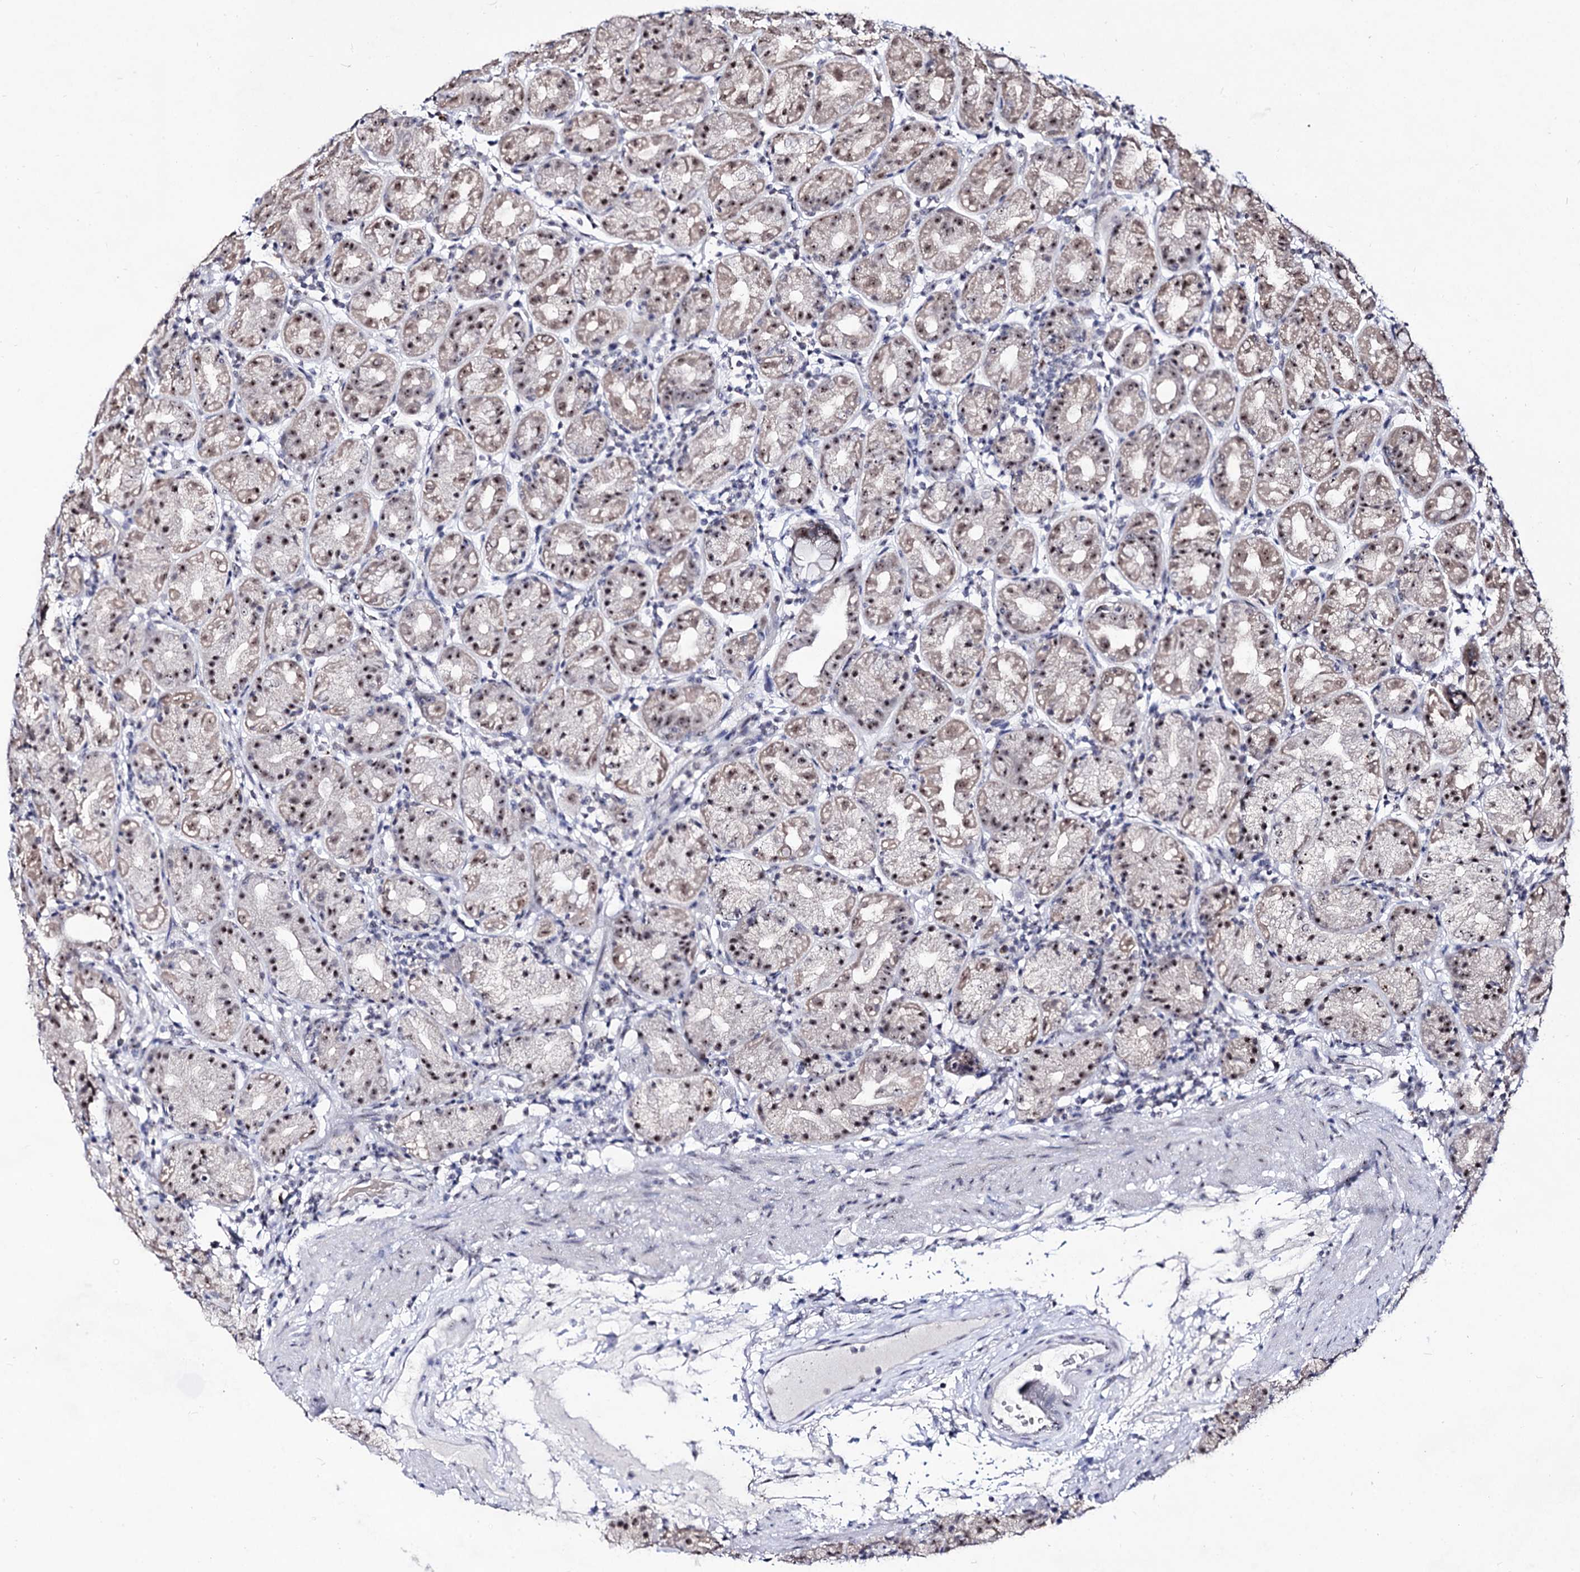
{"staining": {"intensity": "moderate", "quantity": ">75%", "location": "nuclear"}, "tissue": "stomach", "cell_type": "Glandular cells", "image_type": "normal", "snomed": [{"axis": "morphology", "description": "Normal tissue, NOS"}, {"axis": "topography", "description": "Stomach"}], "caption": "Protein analysis of benign stomach reveals moderate nuclear staining in approximately >75% of glandular cells.", "gene": "EXOSC10", "patient": {"sex": "female", "age": 79}}